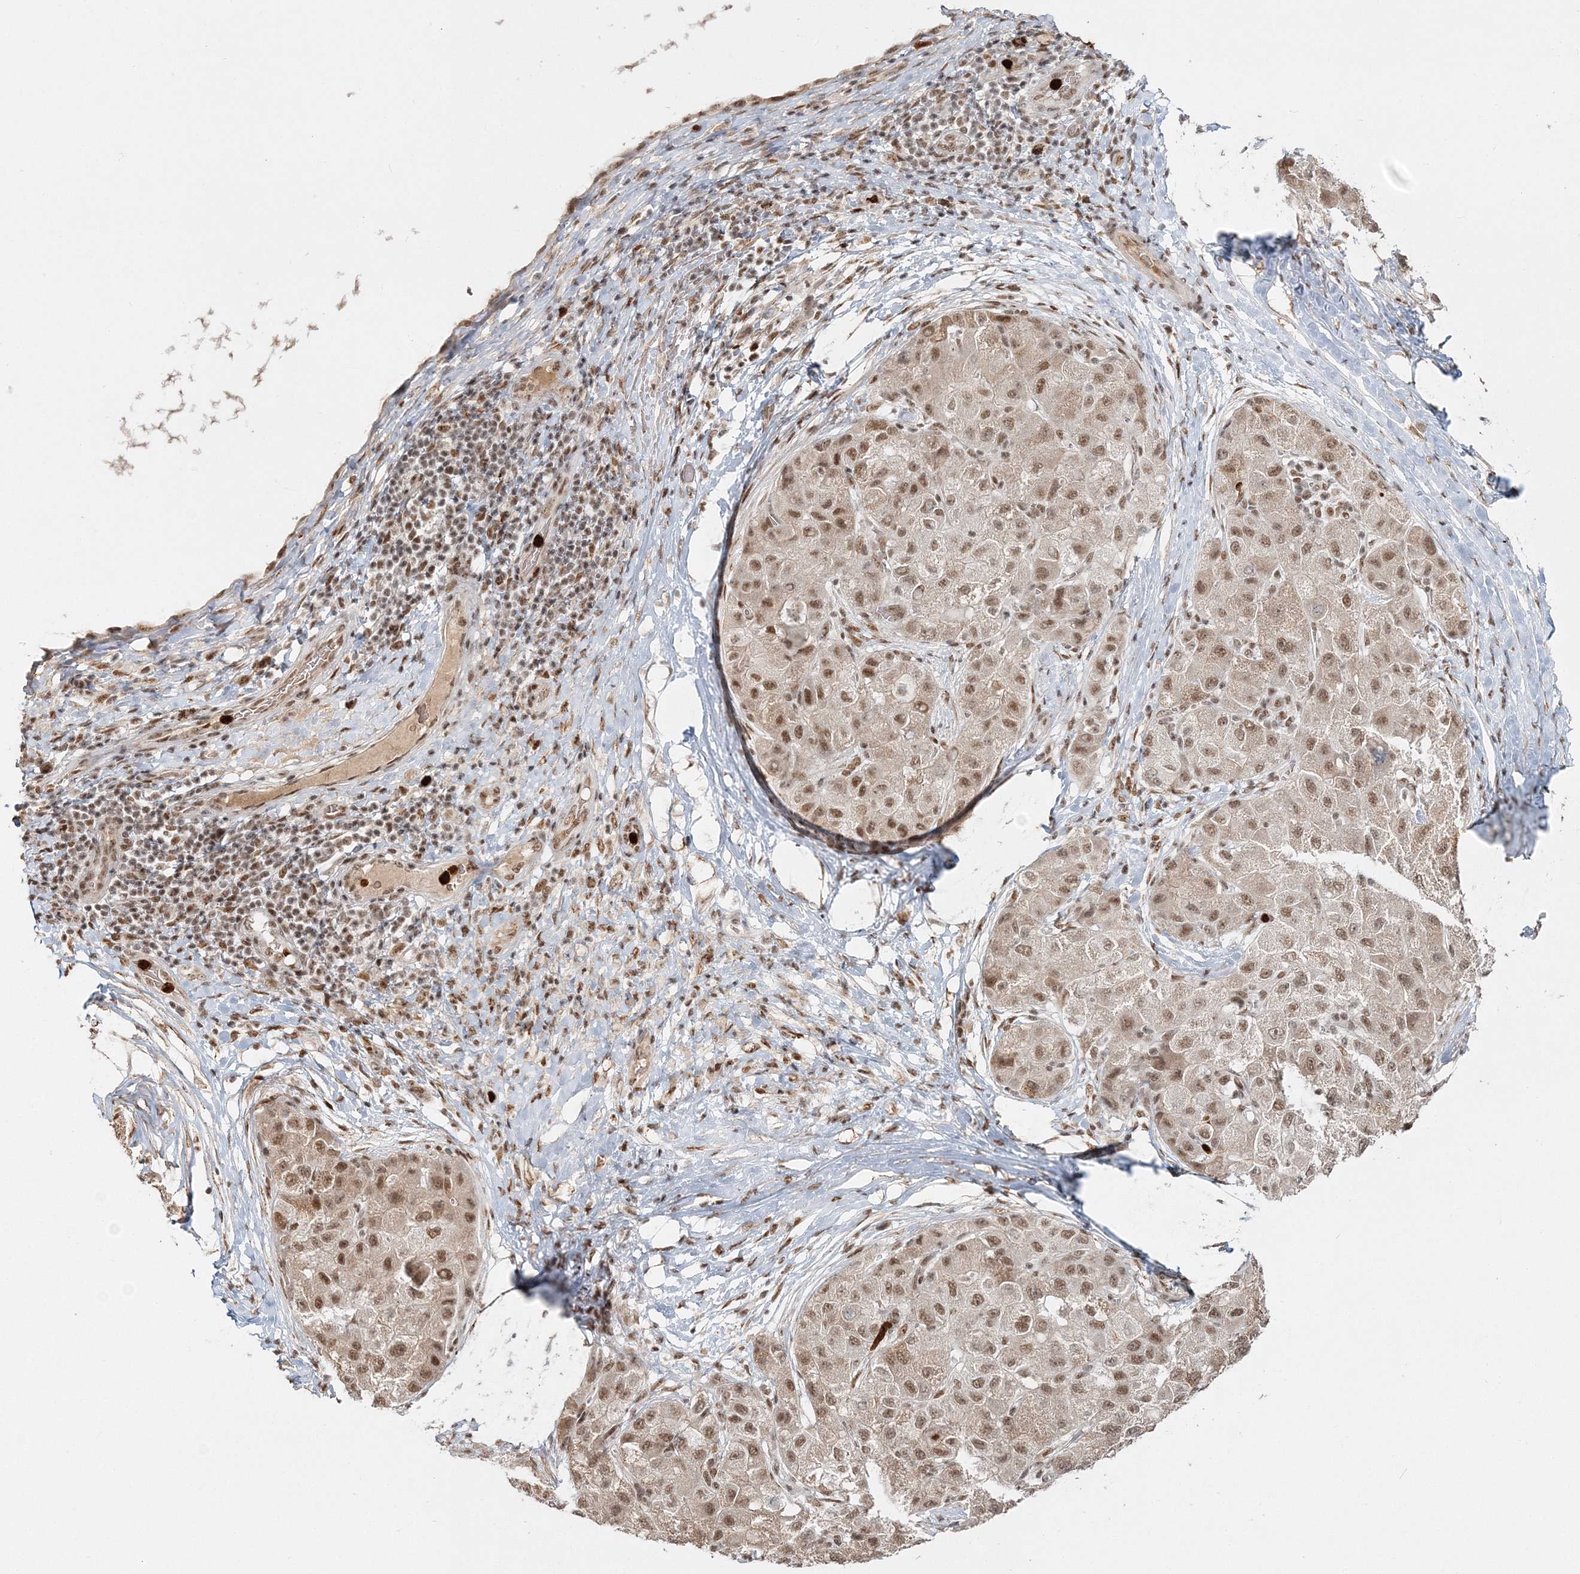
{"staining": {"intensity": "moderate", "quantity": ">75%", "location": "nuclear"}, "tissue": "liver cancer", "cell_type": "Tumor cells", "image_type": "cancer", "snomed": [{"axis": "morphology", "description": "Carcinoma, Hepatocellular, NOS"}, {"axis": "topography", "description": "Liver"}], "caption": "Liver cancer stained with a protein marker reveals moderate staining in tumor cells.", "gene": "QRICH1", "patient": {"sex": "male", "age": 80}}